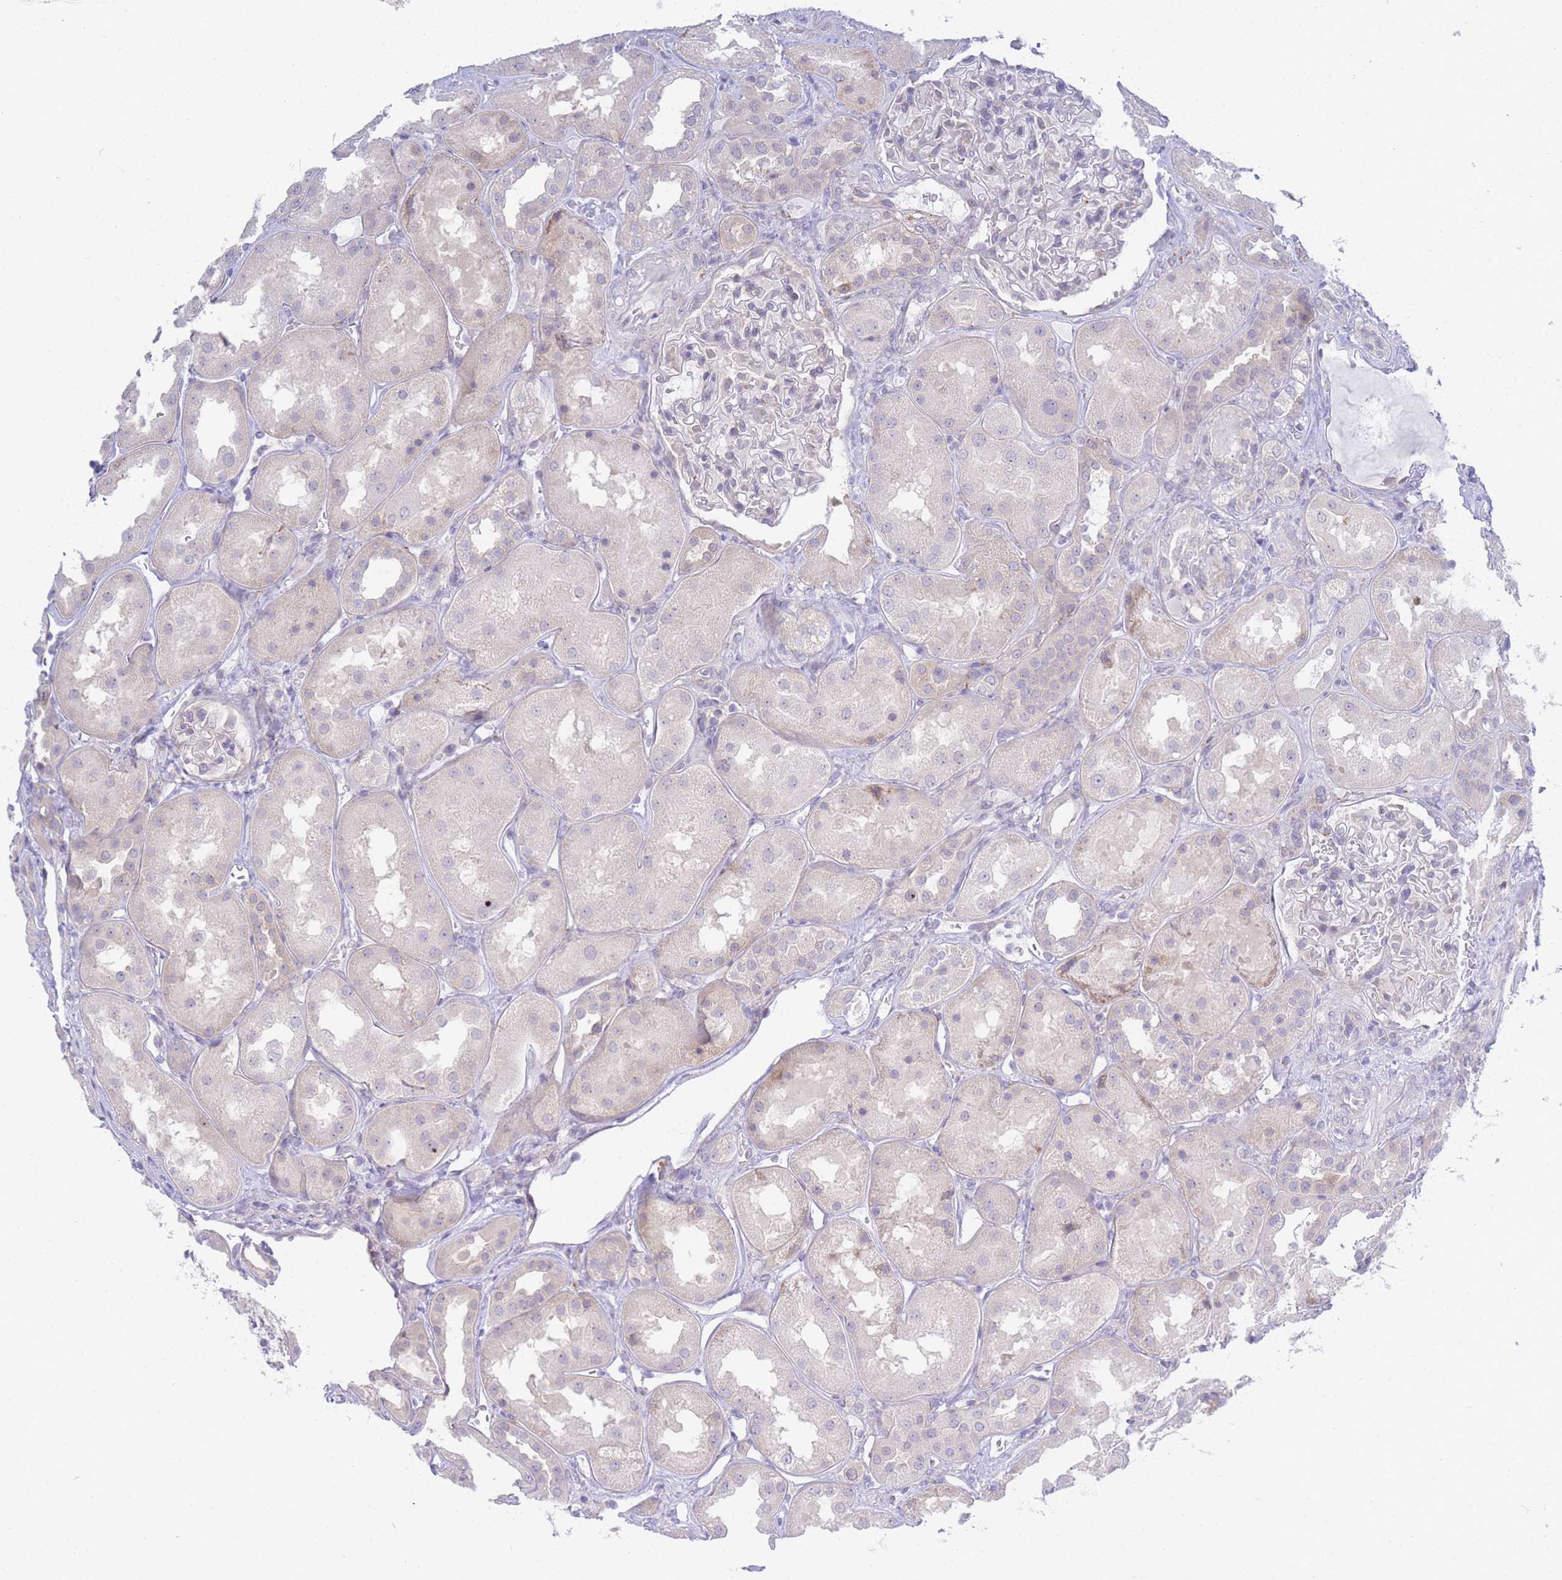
{"staining": {"intensity": "negative", "quantity": "none", "location": "none"}, "tissue": "kidney", "cell_type": "Cells in glomeruli", "image_type": "normal", "snomed": [{"axis": "morphology", "description": "Normal tissue, NOS"}, {"axis": "topography", "description": "Kidney"}], "caption": "IHC histopathology image of benign human kidney stained for a protein (brown), which displays no positivity in cells in glomeruli. (Stains: DAB IHC with hematoxylin counter stain, Microscopy: brightfield microscopy at high magnification).", "gene": "ZNF510", "patient": {"sex": "male", "age": 70}}